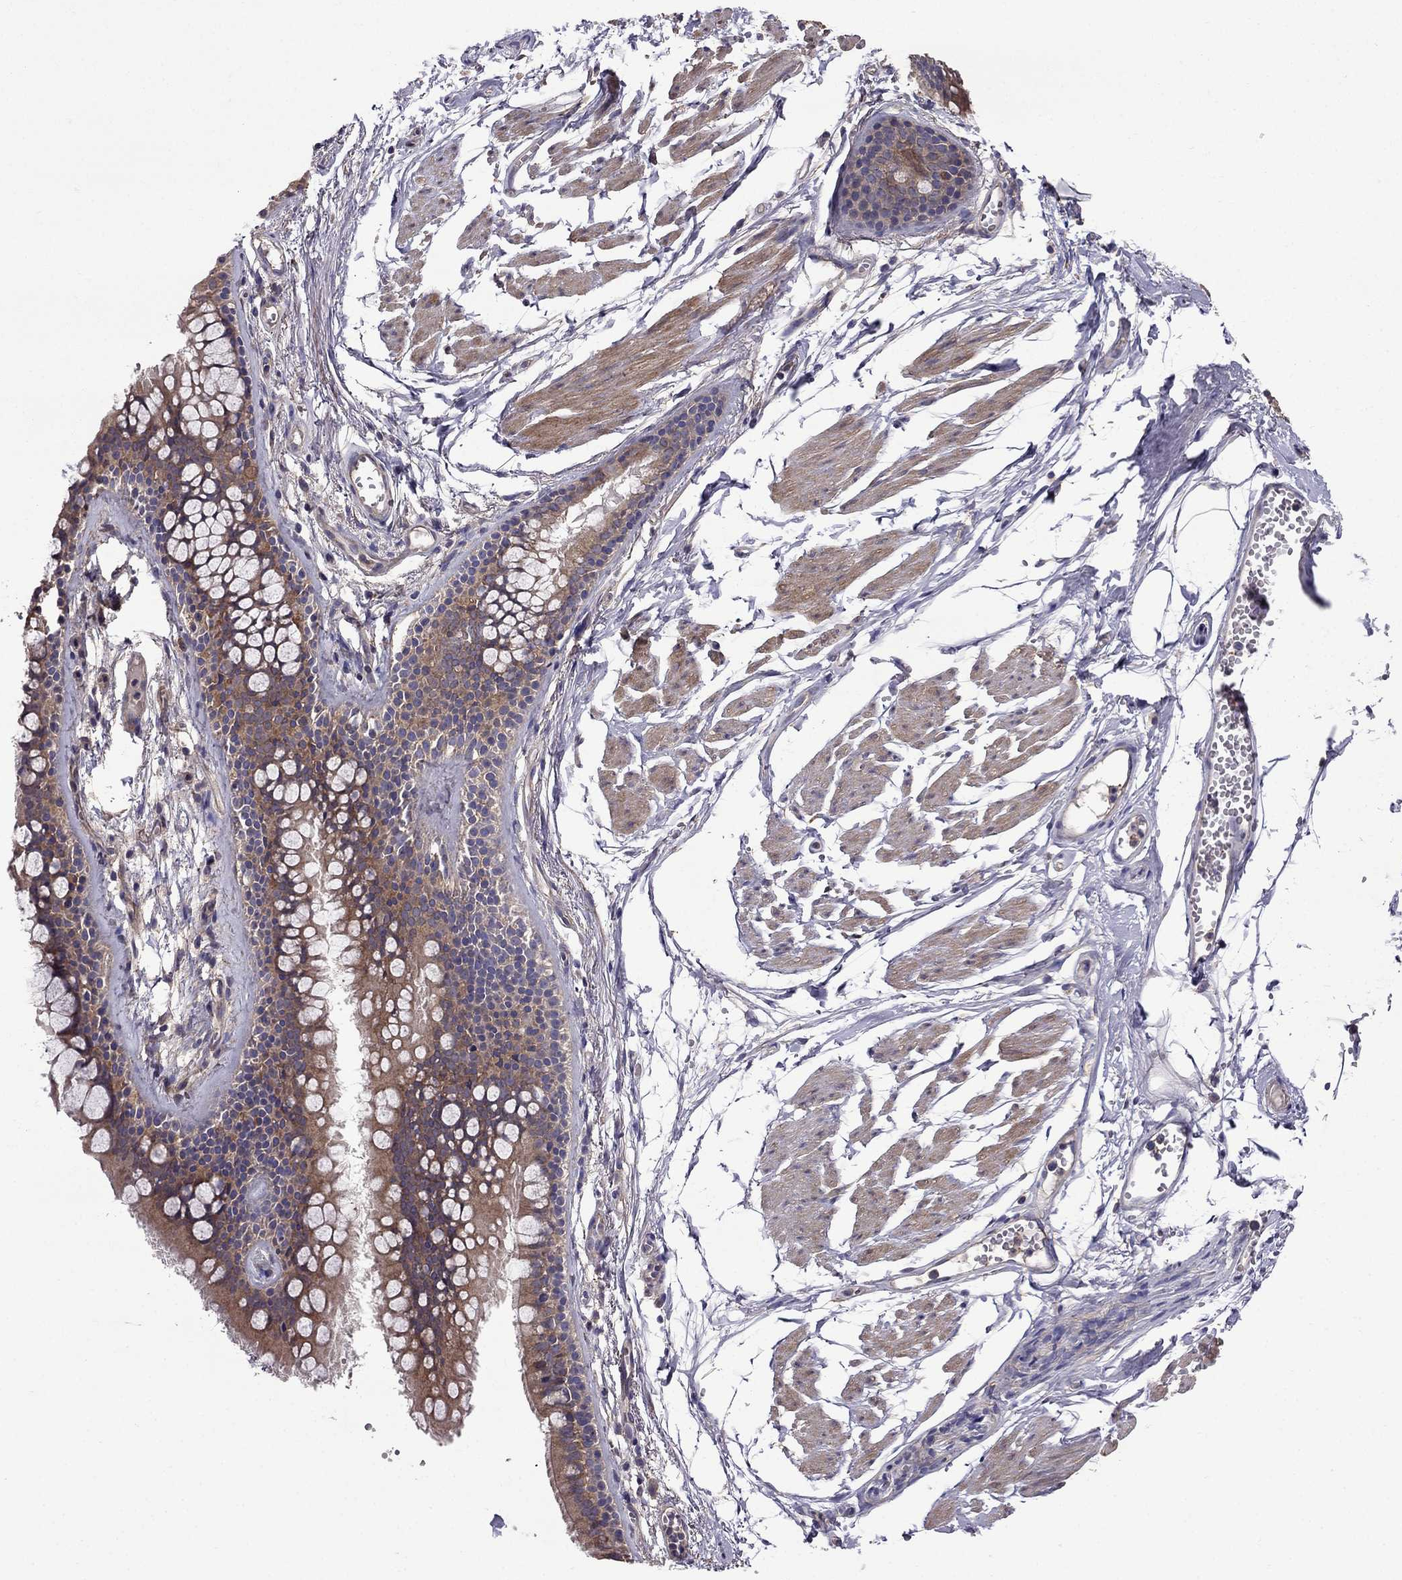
{"staining": {"intensity": "negative", "quantity": "none", "location": "none"}, "tissue": "soft tissue", "cell_type": "Fibroblasts", "image_type": "normal", "snomed": [{"axis": "morphology", "description": "Normal tissue, NOS"}, {"axis": "morphology", "description": "Squamous cell carcinoma, NOS"}, {"axis": "topography", "description": "Cartilage tissue"}, {"axis": "topography", "description": "Lung"}], "caption": "High power microscopy image of an immunohistochemistry (IHC) micrograph of unremarkable soft tissue, revealing no significant positivity in fibroblasts. (Immunohistochemistry (ihc), brightfield microscopy, high magnification).", "gene": "ITGB1", "patient": {"sex": "male", "age": 66}}